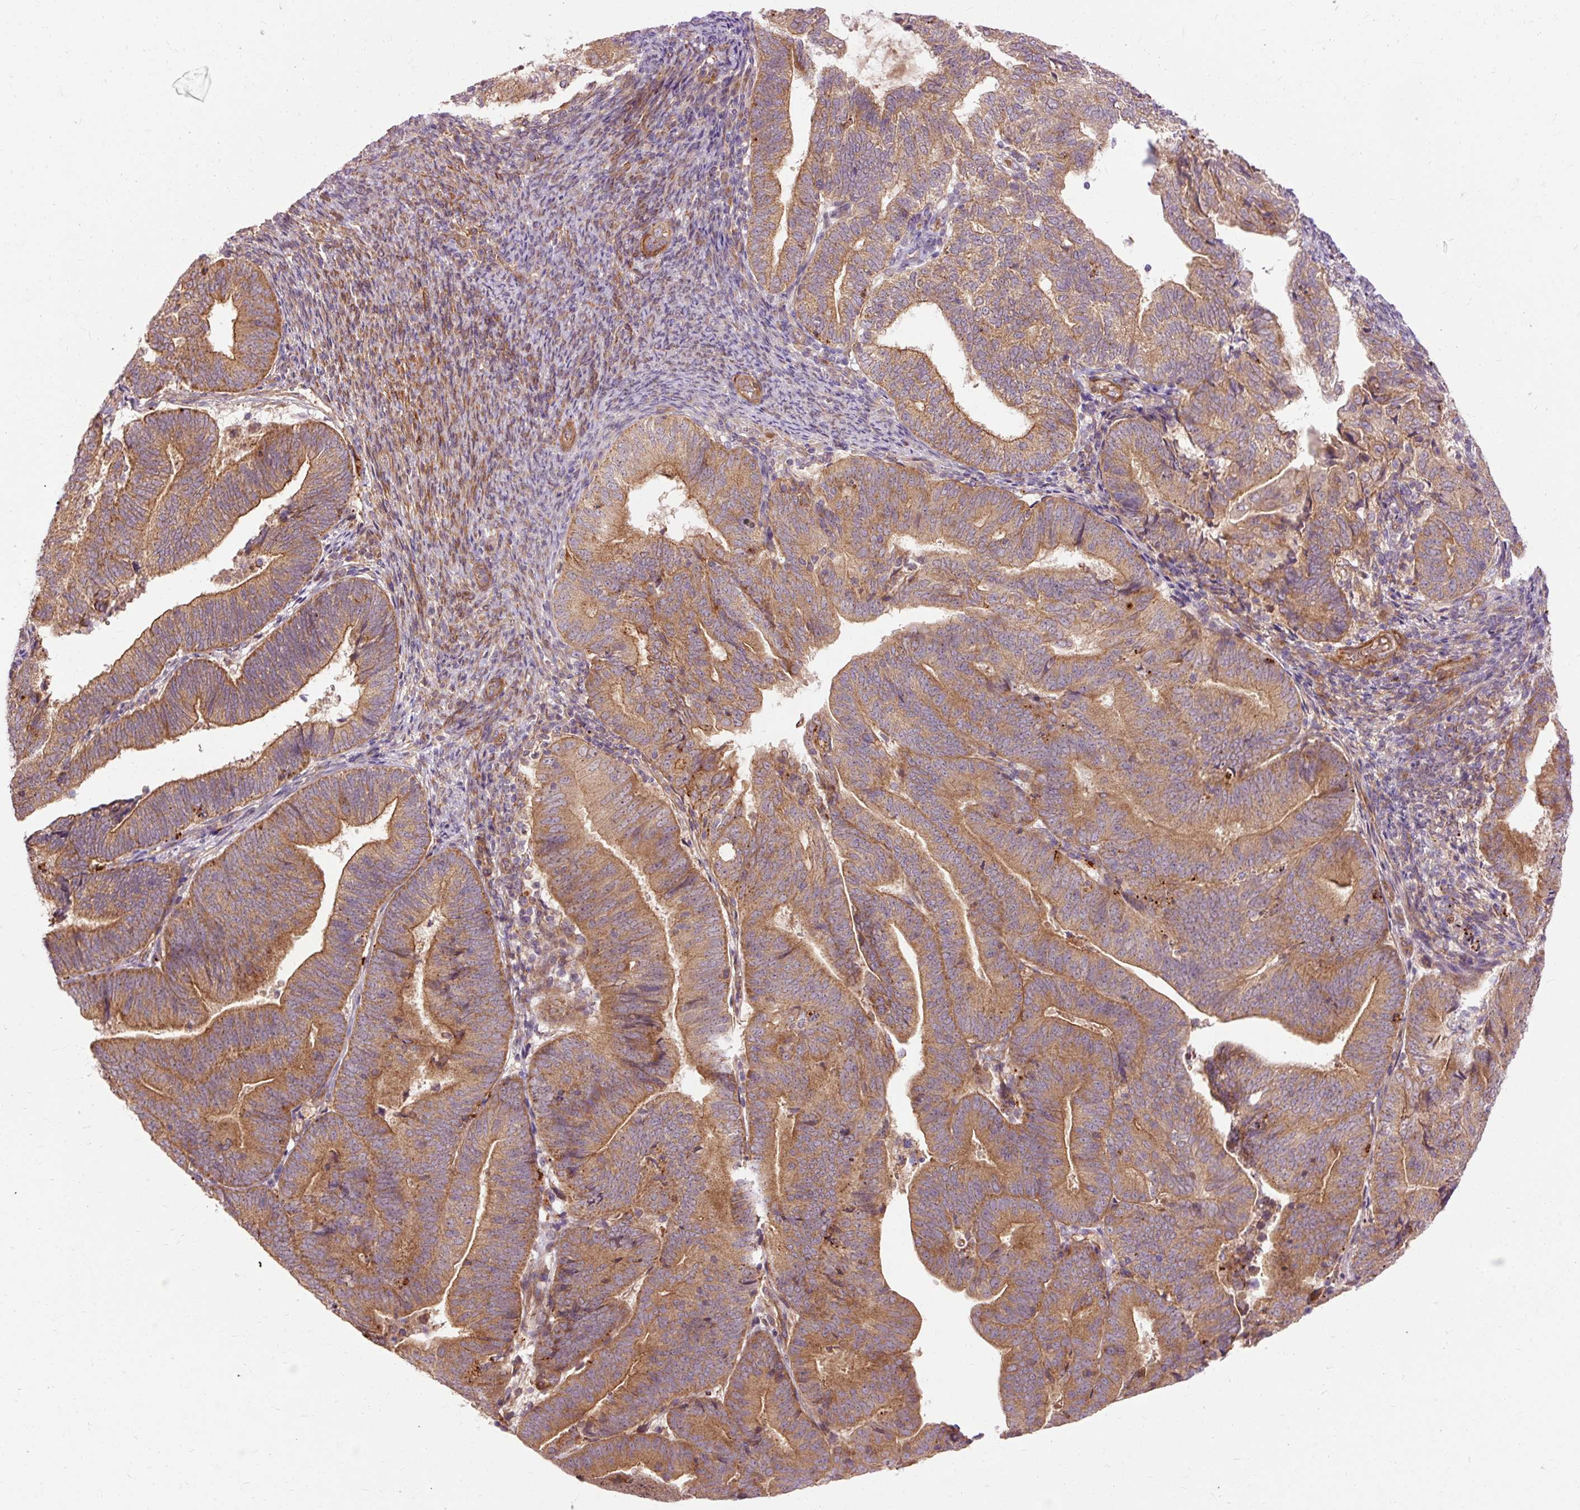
{"staining": {"intensity": "moderate", "quantity": ">75%", "location": "cytoplasmic/membranous"}, "tissue": "endometrial cancer", "cell_type": "Tumor cells", "image_type": "cancer", "snomed": [{"axis": "morphology", "description": "Adenocarcinoma, NOS"}, {"axis": "topography", "description": "Endometrium"}], "caption": "Protein analysis of endometrial adenocarcinoma tissue demonstrates moderate cytoplasmic/membranous positivity in about >75% of tumor cells. The staining was performed using DAB, with brown indicating positive protein expression. Nuclei are stained blue with hematoxylin.", "gene": "RIPOR3", "patient": {"sex": "female", "age": 70}}